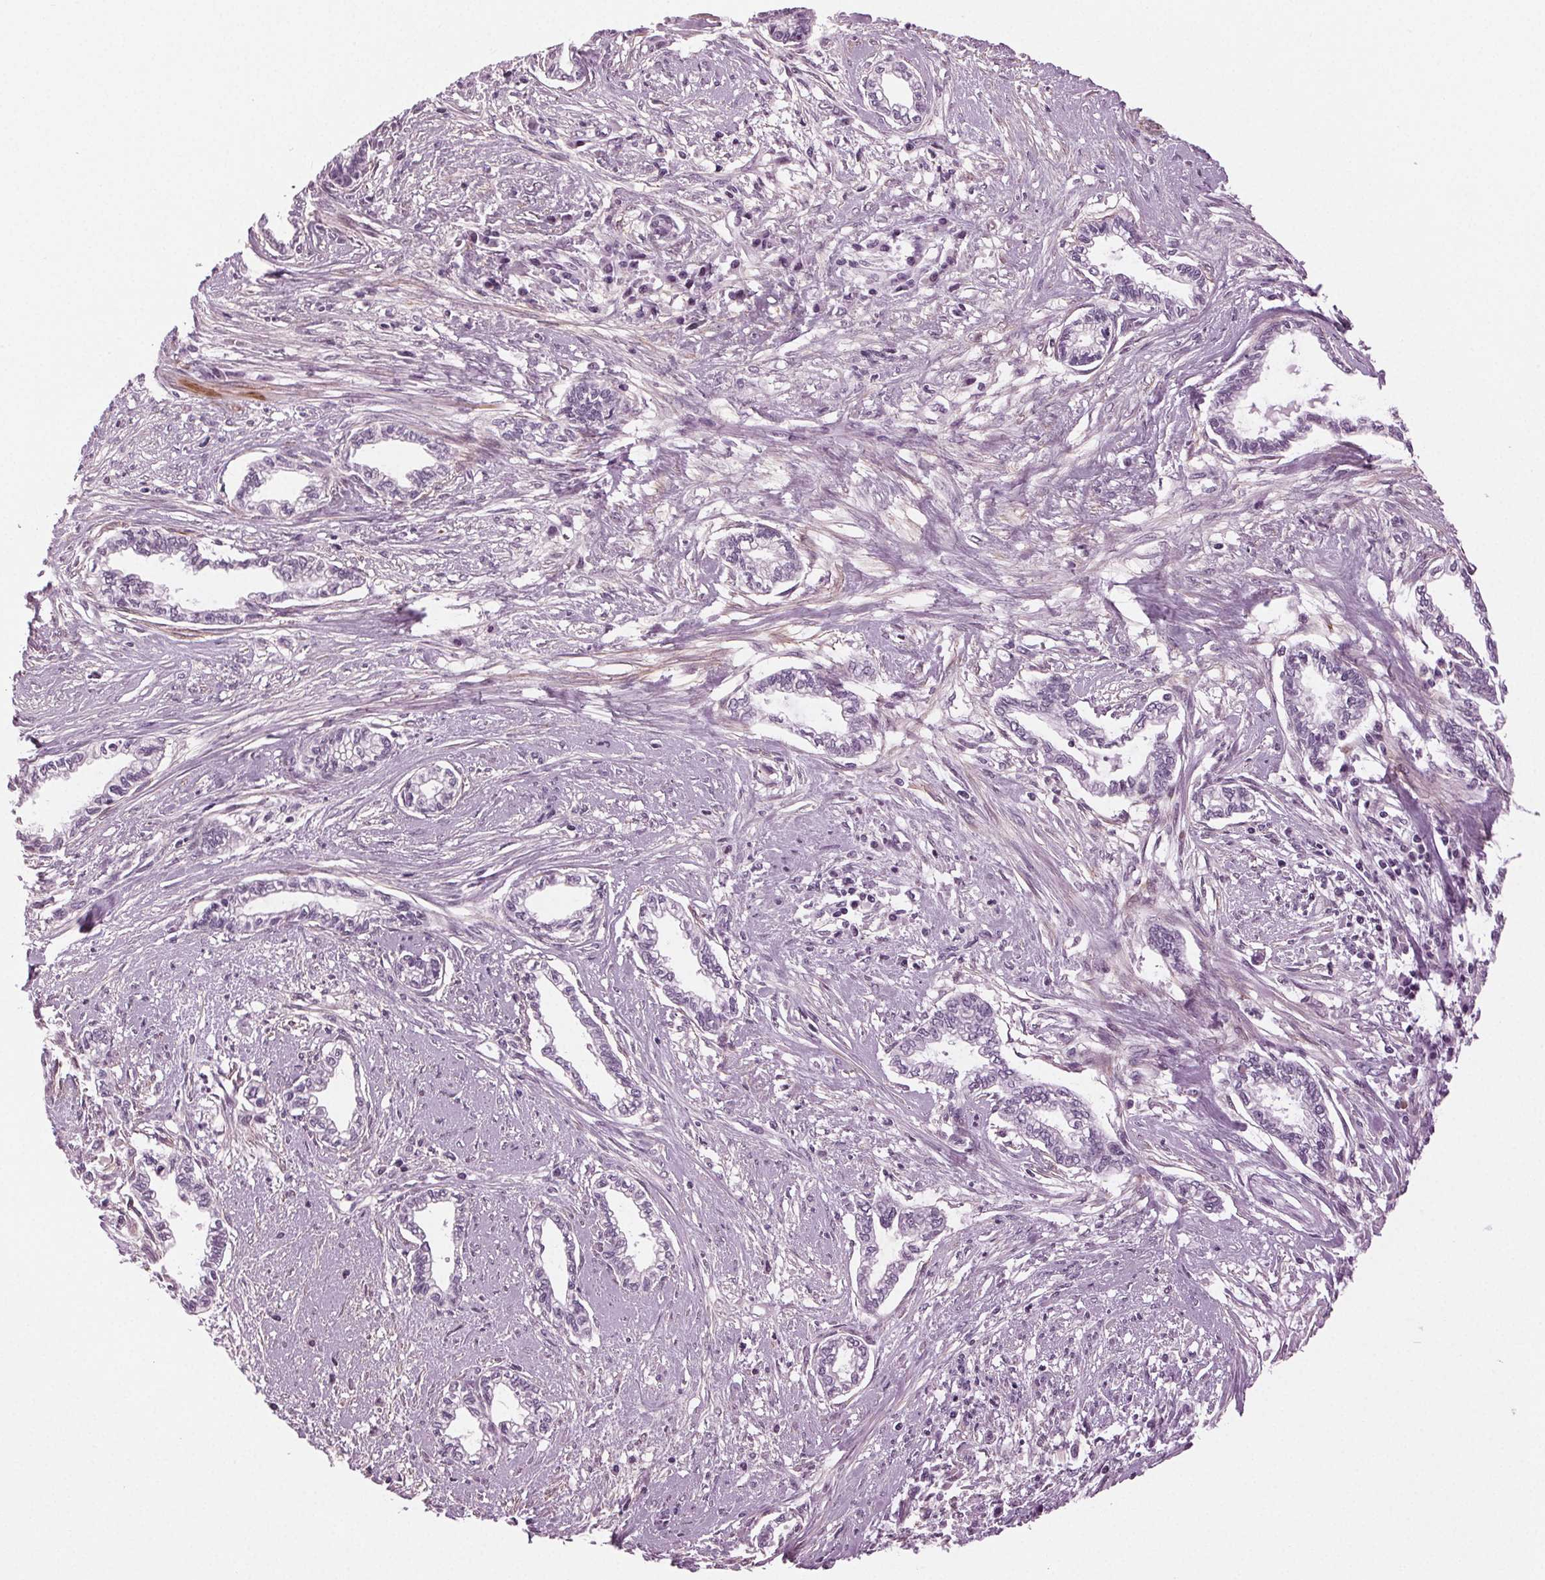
{"staining": {"intensity": "negative", "quantity": "none", "location": "none"}, "tissue": "cervical cancer", "cell_type": "Tumor cells", "image_type": "cancer", "snomed": [{"axis": "morphology", "description": "Adenocarcinoma, NOS"}, {"axis": "topography", "description": "Cervix"}], "caption": "This is an immunohistochemistry (IHC) histopathology image of adenocarcinoma (cervical). There is no expression in tumor cells.", "gene": "DNAH12", "patient": {"sex": "female", "age": 62}}